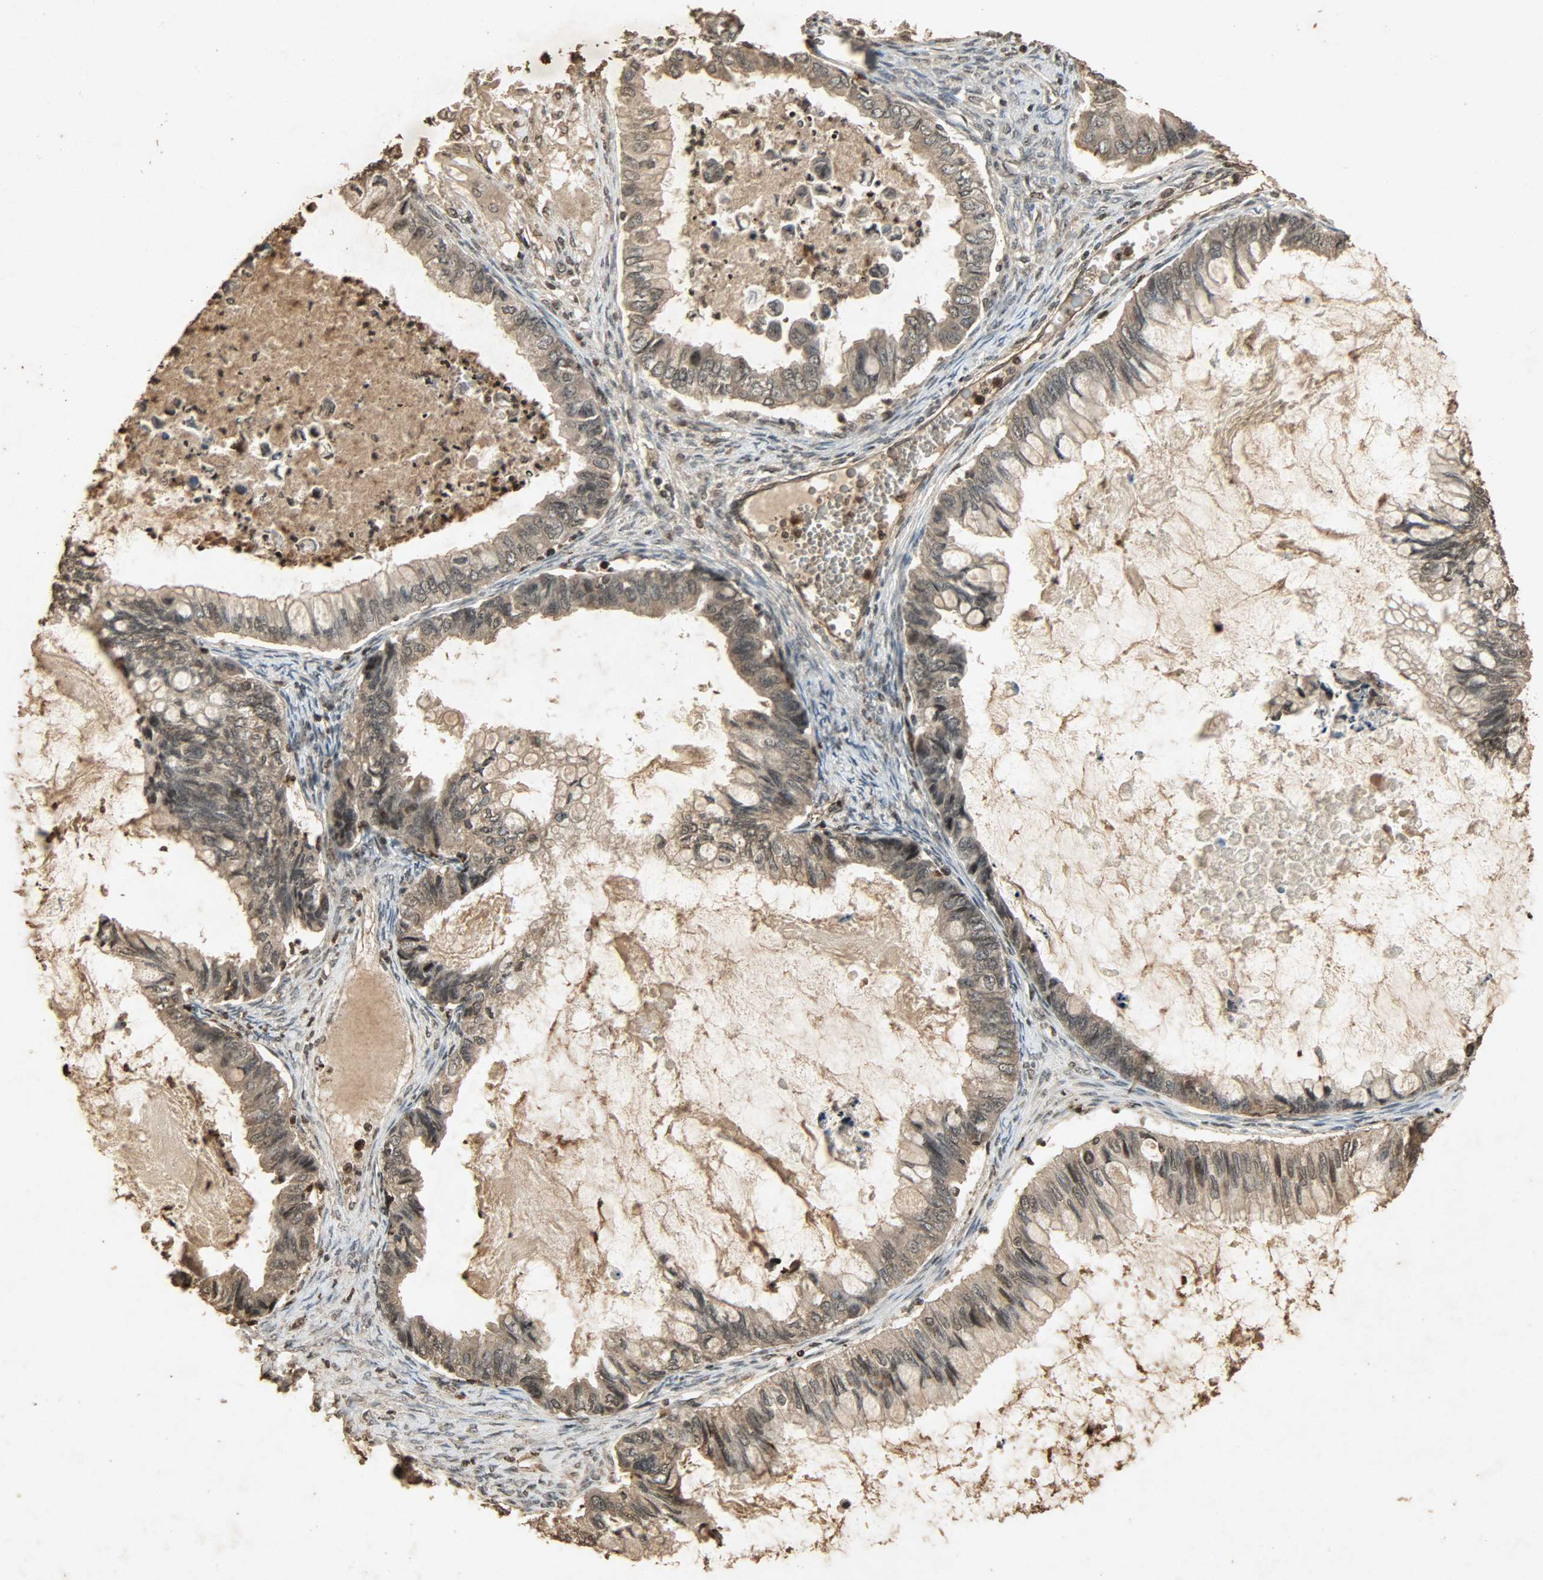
{"staining": {"intensity": "moderate", "quantity": ">75%", "location": "cytoplasmic/membranous,nuclear"}, "tissue": "ovarian cancer", "cell_type": "Tumor cells", "image_type": "cancer", "snomed": [{"axis": "morphology", "description": "Cystadenocarcinoma, mucinous, NOS"}, {"axis": "topography", "description": "Ovary"}], "caption": "Immunohistochemical staining of ovarian cancer demonstrates medium levels of moderate cytoplasmic/membranous and nuclear protein expression in about >75% of tumor cells.", "gene": "PPP3R1", "patient": {"sex": "female", "age": 80}}